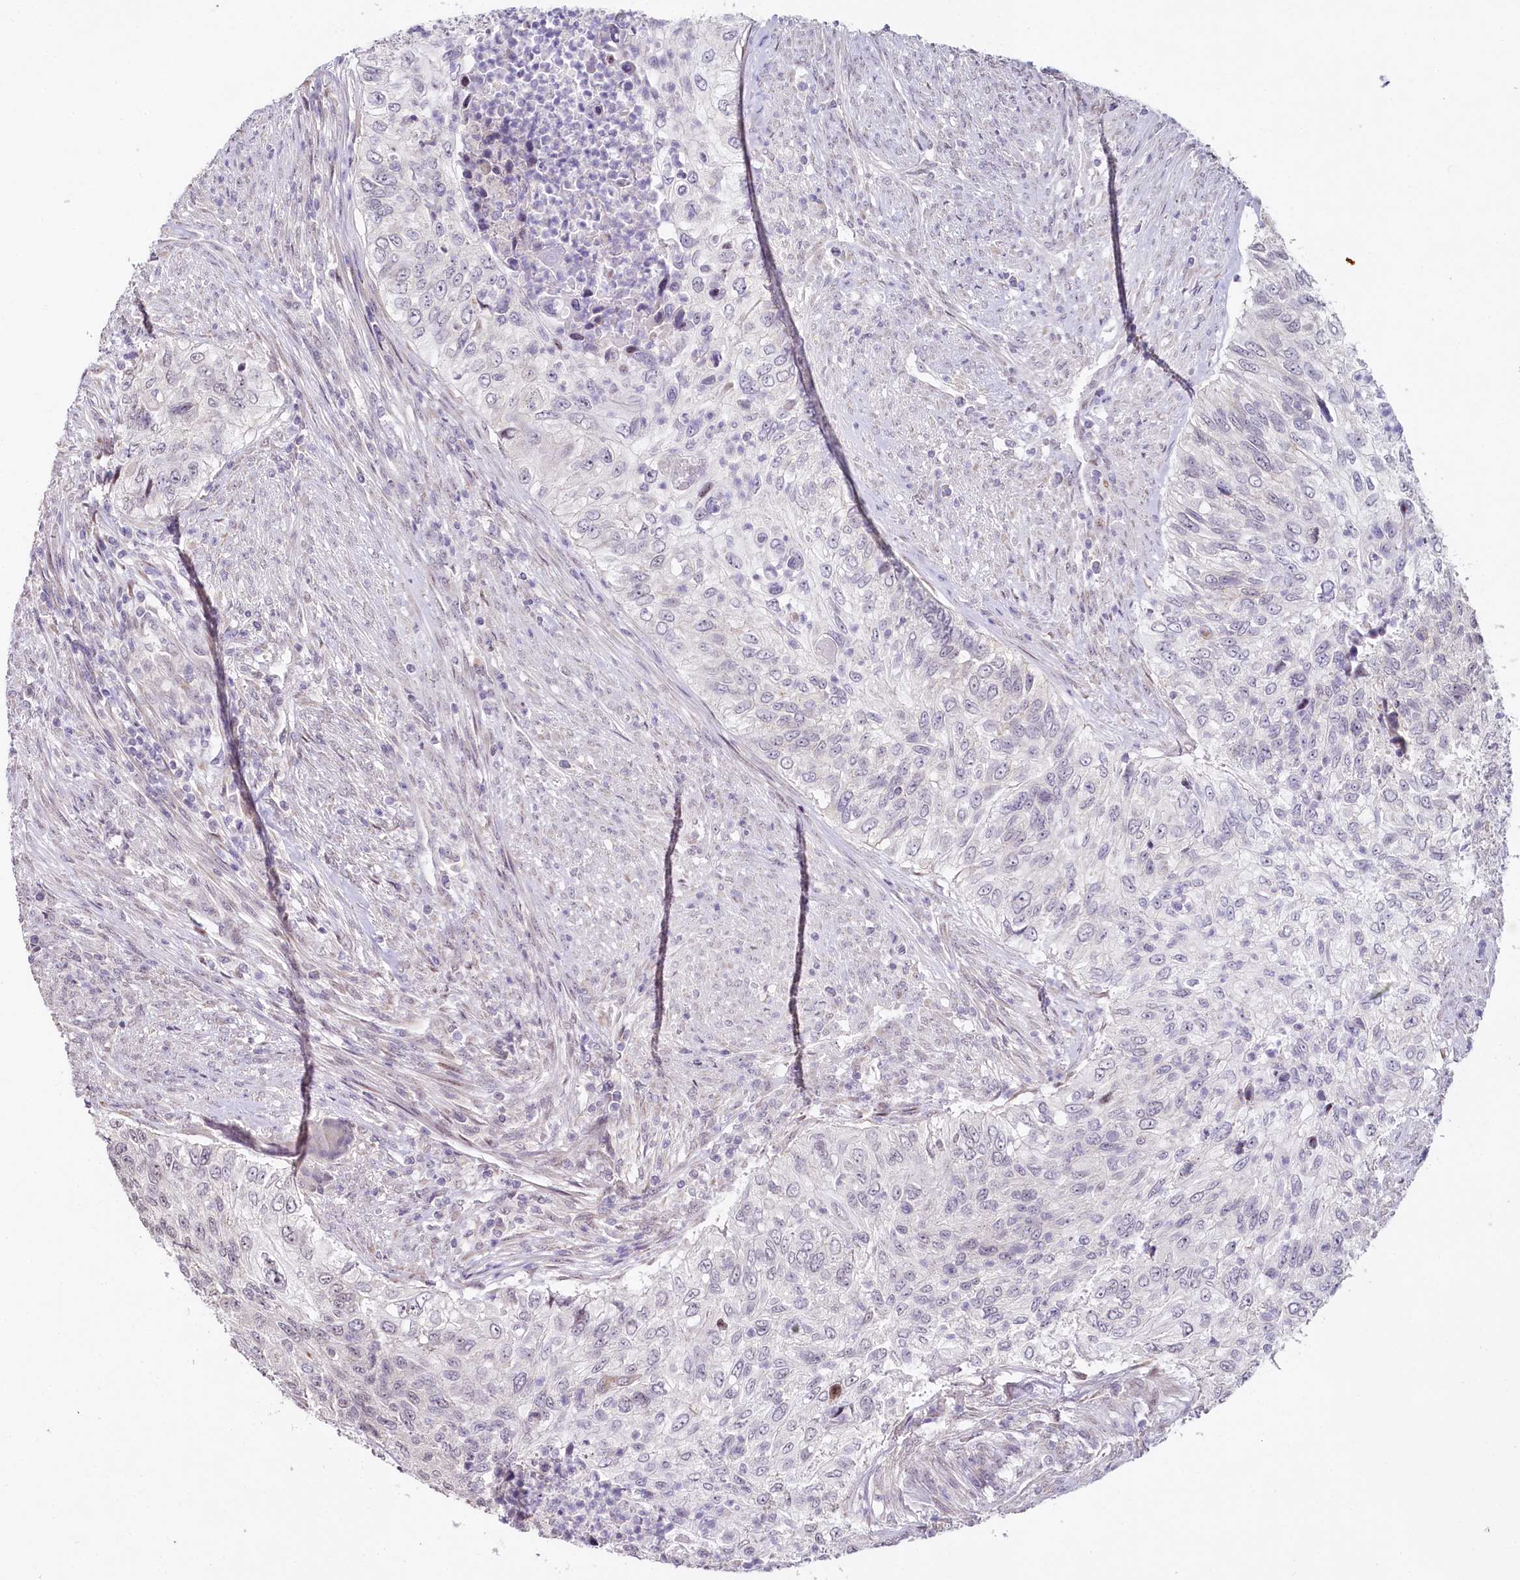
{"staining": {"intensity": "negative", "quantity": "none", "location": "none"}, "tissue": "urothelial cancer", "cell_type": "Tumor cells", "image_type": "cancer", "snomed": [{"axis": "morphology", "description": "Urothelial carcinoma, High grade"}, {"axis": "topography", "description": "Urinary bladder"}], "caption": "High power microscopy histopathology image of an IHC photomicrograph of urothelial cancer, revealing no significant staining in tumor cells.", "gene": "HPD", "patient": {"sex": "female", "age": 60}}